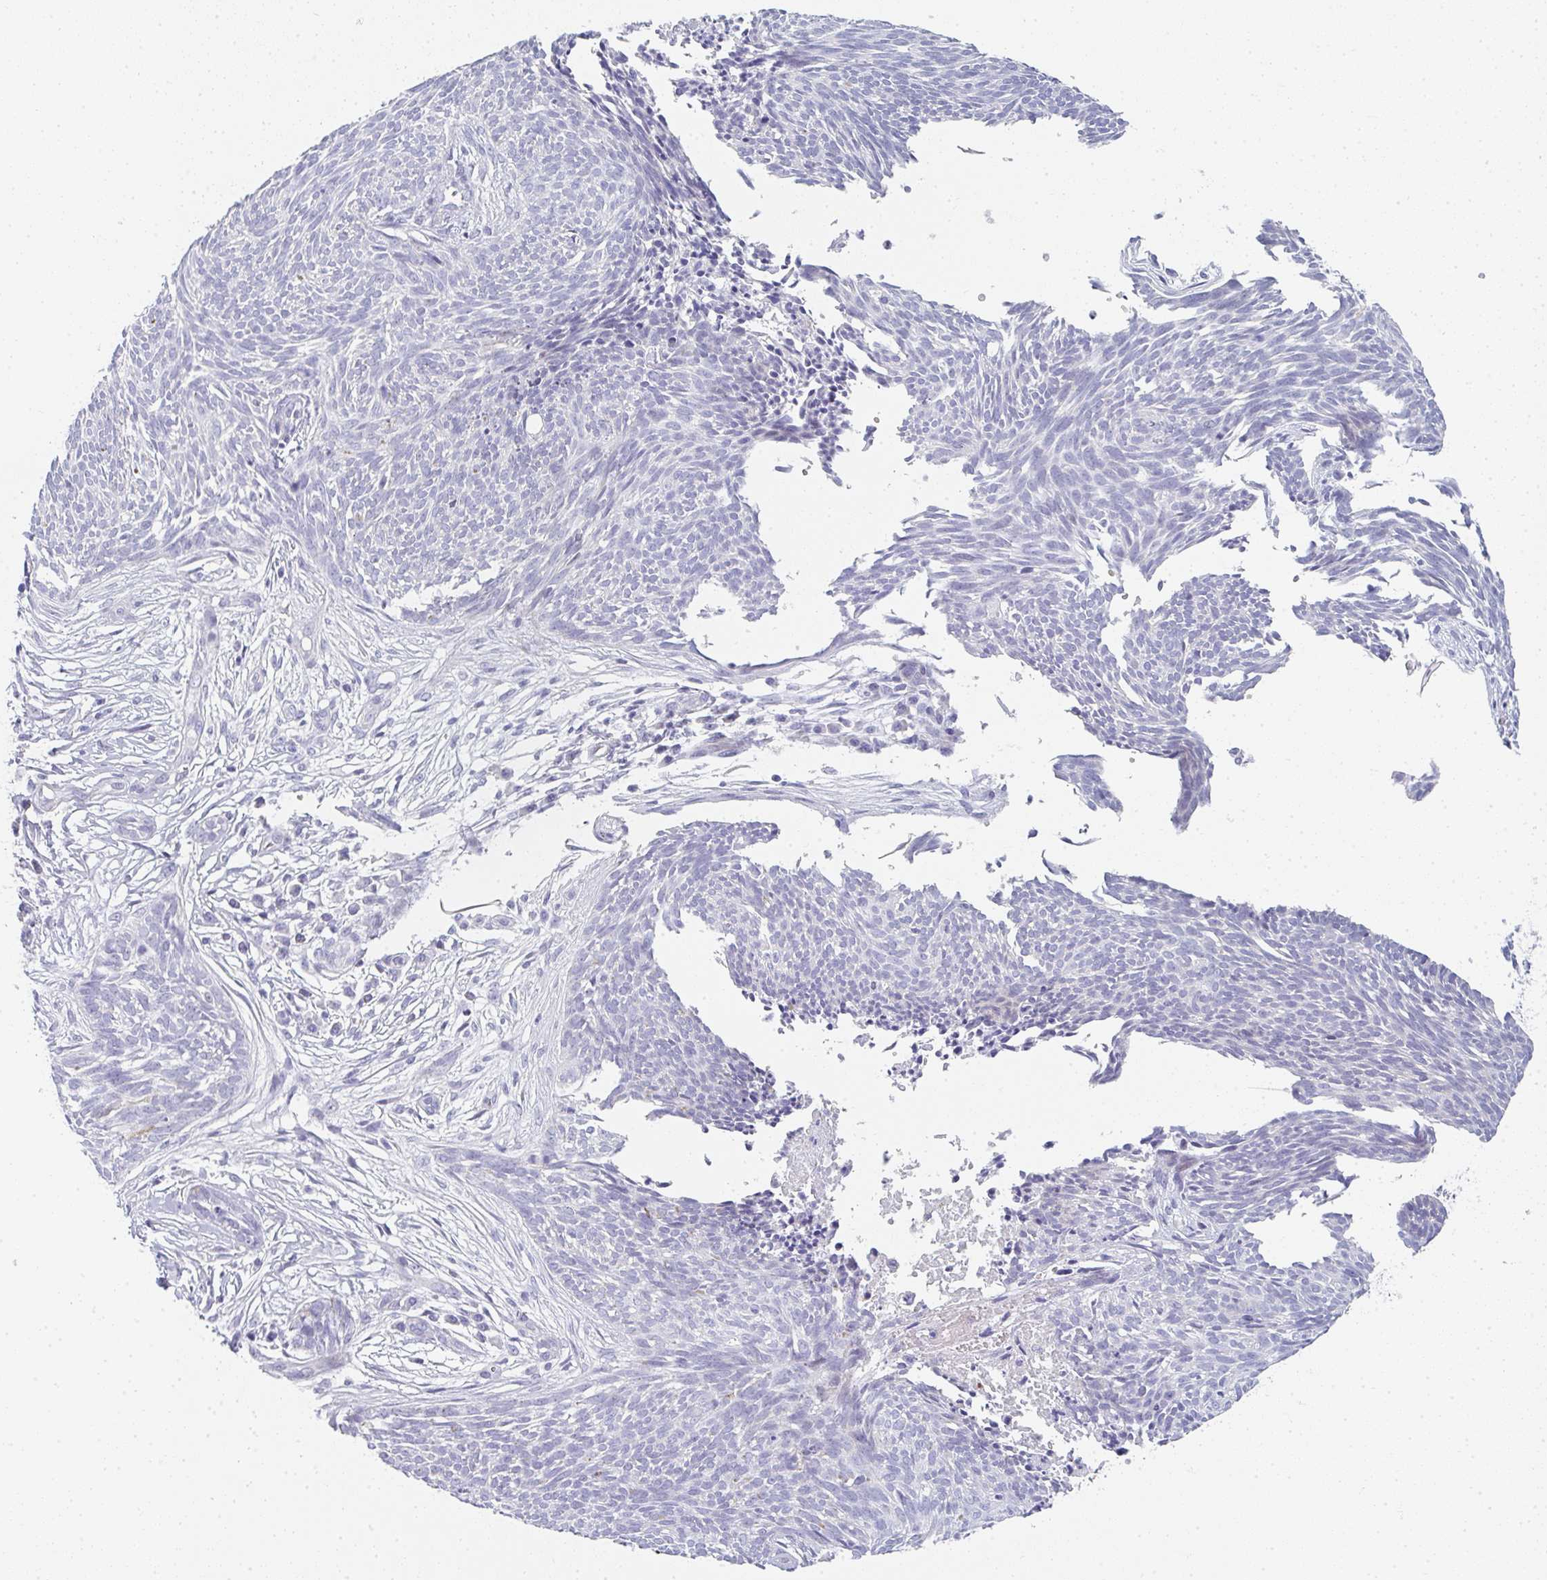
{"staining": {"intensity": "negative", "quantity": "none", "location": "none"}, "tissue": "skin cancer", "cell_type": "Tumor cells", "image_type": "cancer", "snomed": [{"axis": "morphology", "description": "Basal cell carcinoma"}, {"axis": "topography", "description": "Skin"}, {"axis": "topography", "description": "Skin, foot"}], "caption": "An image of skin basal cell carcinoma stained for a protein displays no brown staining in tumor cells.", "gene": "NEU2", "patient": {"sex": "female", "age": 86}}